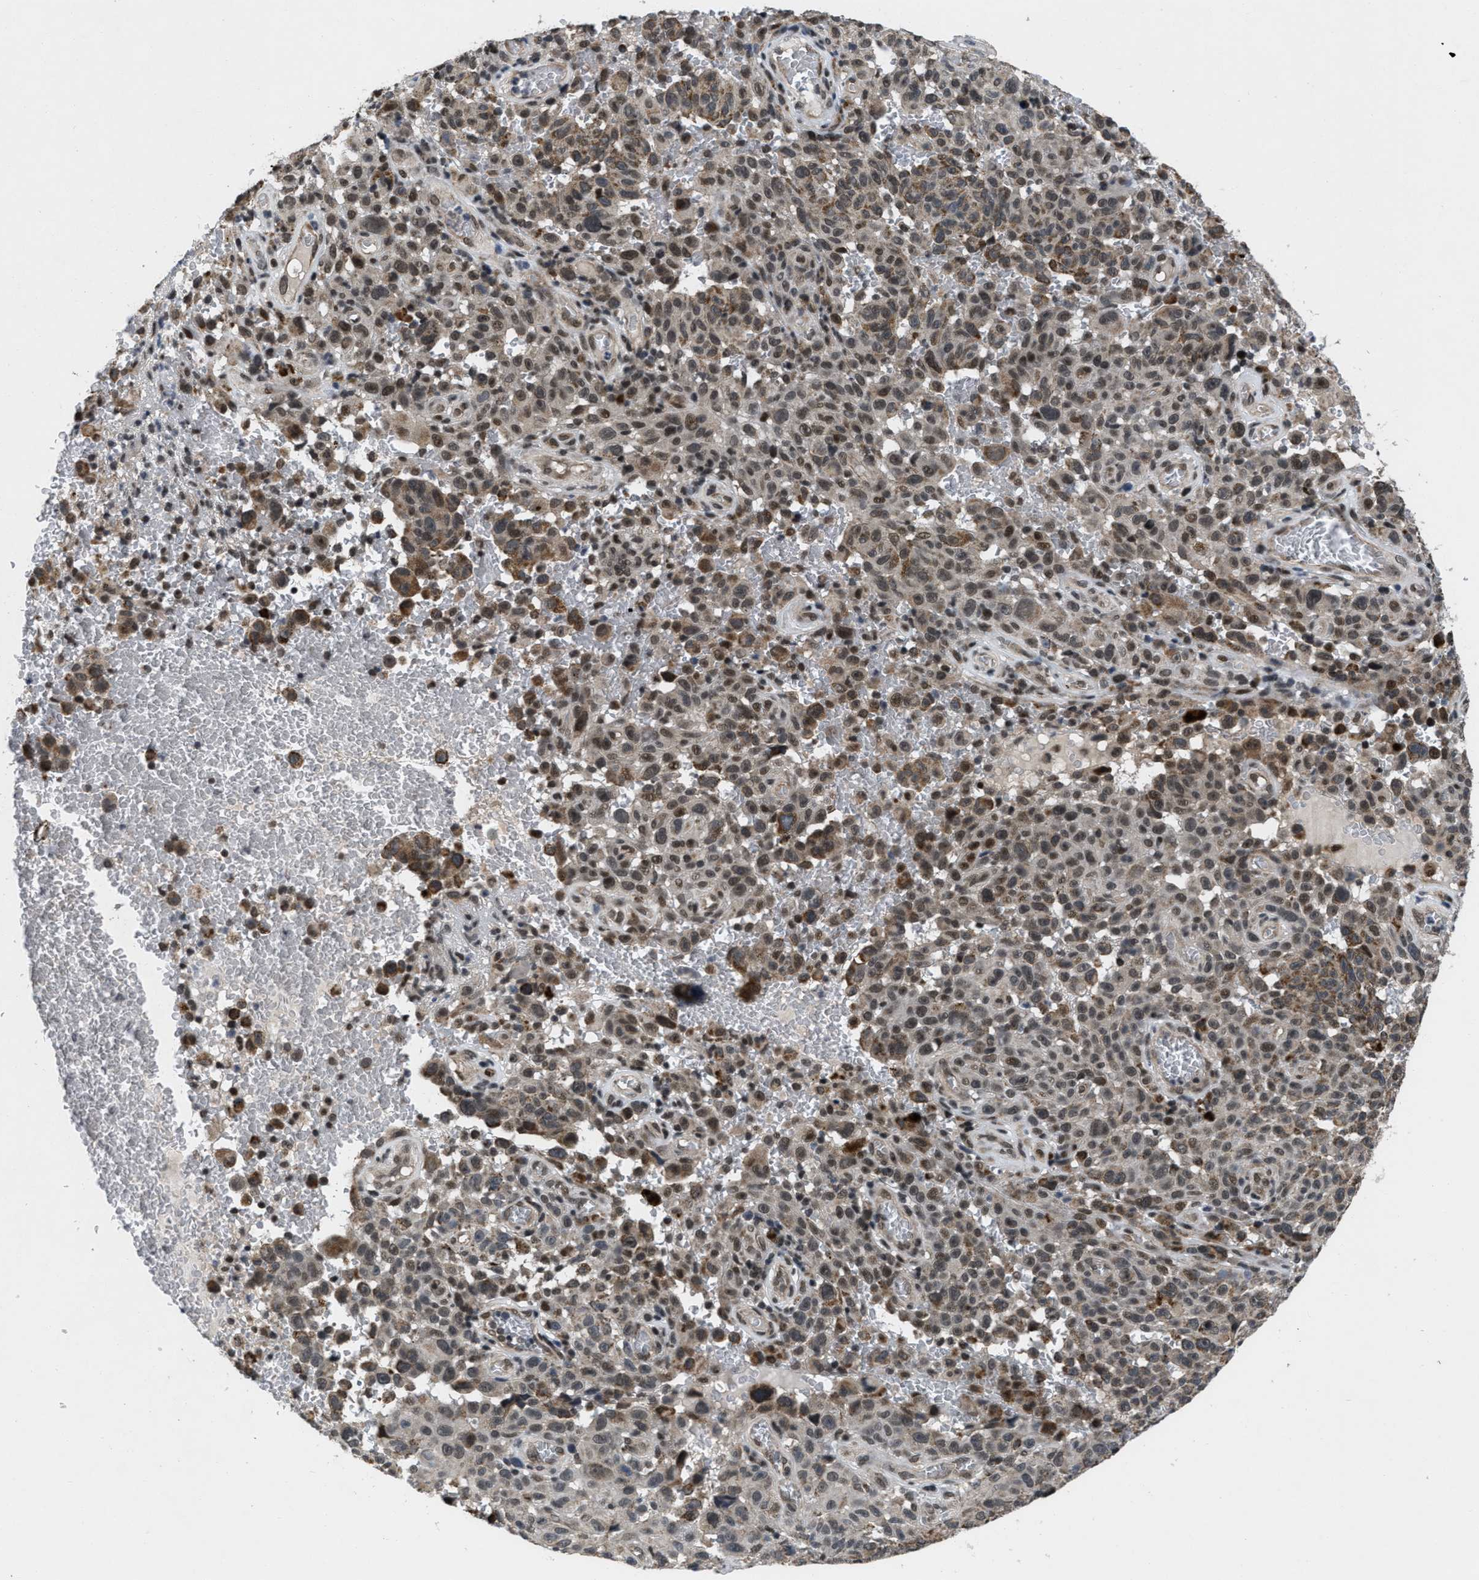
{"staining": {"intensity": "moderate", "quantity": "25%-75%", "location": "cytoplasmic/membranous,nuclear"}, "tissue": "melanoma", "cell_type": "Tumor cells", "image_type": "cancer", "snomed": [{"axis": "morphology", "description": "Malignant melanoma, NOS"}, {"axis": "topography", "description": "Skin"}], "caption": "A high-resolution histopathology image shows IHC staining of malignant melanoma, which displays moderate cytoplasmic/membranous and nuclear staining in approximately 25%-75% of tumor cells.", "gene": "ZNHIT1", "patient": {"sex": "female", "age": 82}}